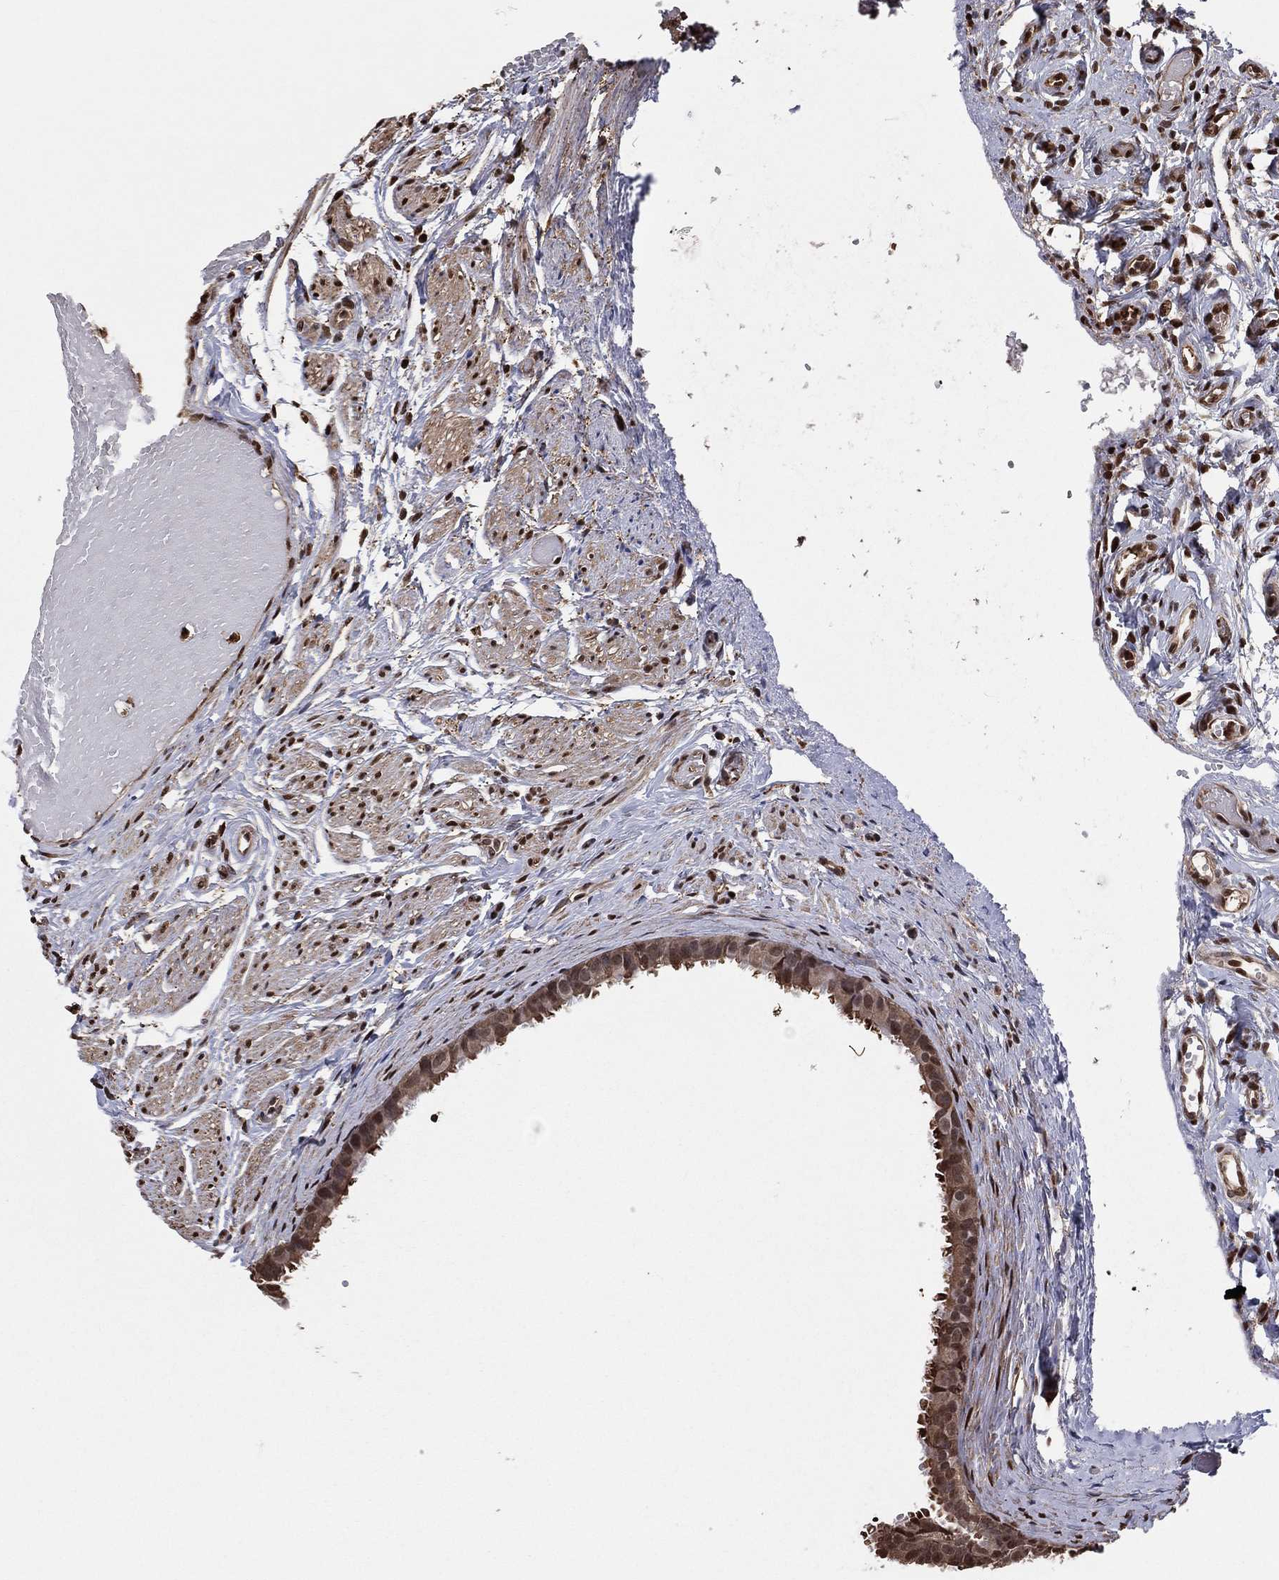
{"staining": {"intensity": "moderate", "quantity": ">75%", "location": "cytoplasmic/membranous,nuclear"}, "tissue": "fallopian tube", "cell_type": "Glandular cells", "image_type": "normal", "snomed": [{"axis": "morphology", "description": "Normal tissue, NOS"}, {"axis": "topography", "description": "Fallopian tube"}, {"axis": "topography", "description": "Ovary"}], "caption": "This micrograph displays benign fallopian tube stained with immunohistochemistry (IHC) to label a protein in brown. The cytoplasmic/membranous,nuclear of glandular cells show moderate positivity for the protein. Nuclei are counter-stained blue.", "gene": "GAPDH", "patient": {"sex": "female", "age": 49}}